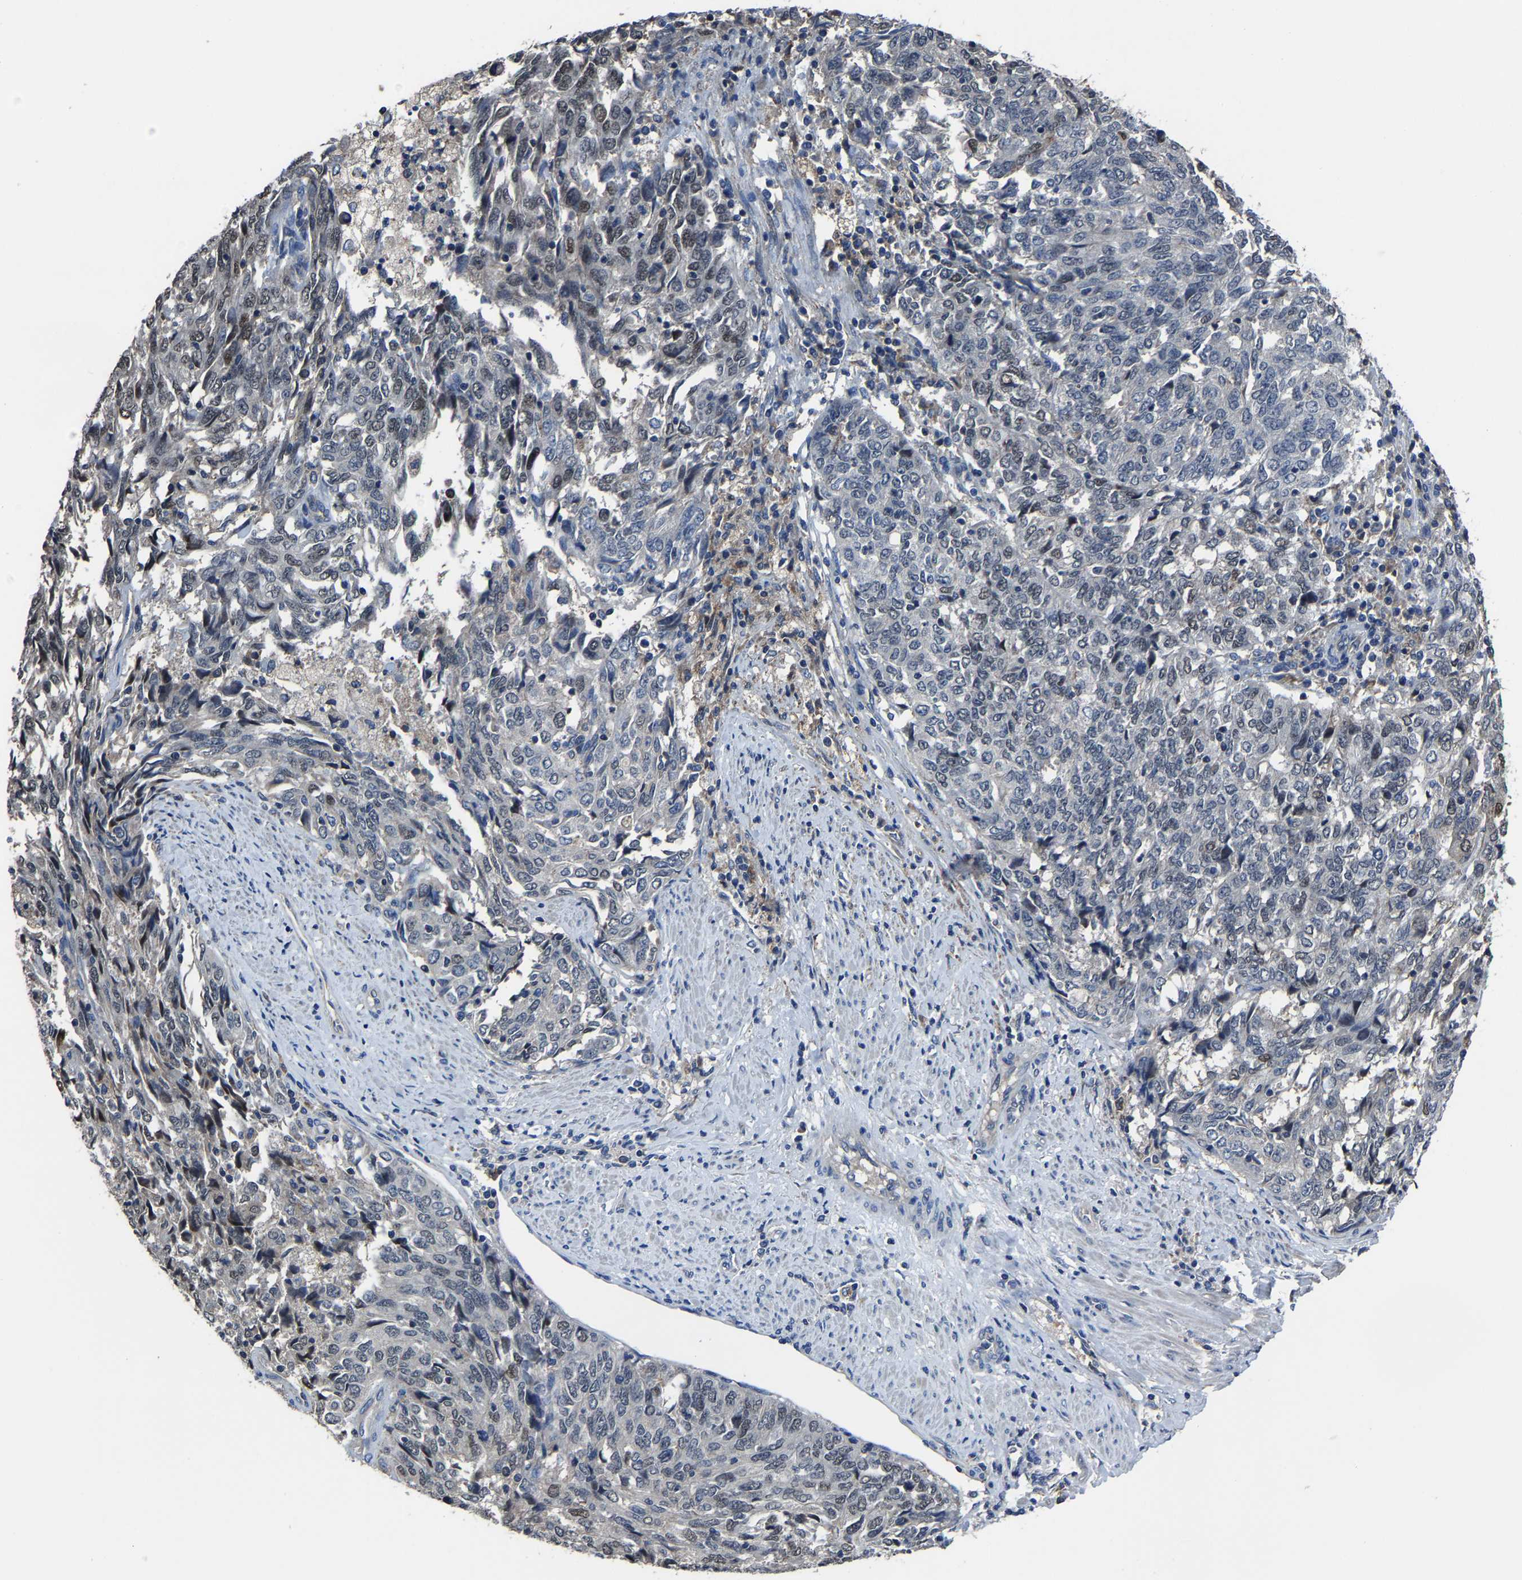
{"staining": {"intensity": "weak", "quantity": "<25%", "location": "nuclear"}, "tissue": "endometrial cancer", "cell_type": "Tumor cells", "image_type": "cancer", "snomed": [{"axis": "morphology", "description": "Adenocarcinoma, NOS"}, {"axis": "topography", "description": "Endometrium"}], "caption": "This is a photomicrograph of immunohistochemistry (IHC) staining of endometrial cancer (adenocarcinoma), which shows no positivity in tumor cells.", "gene": "STRBP", "patient": {"sex": "female", "age": 80}}